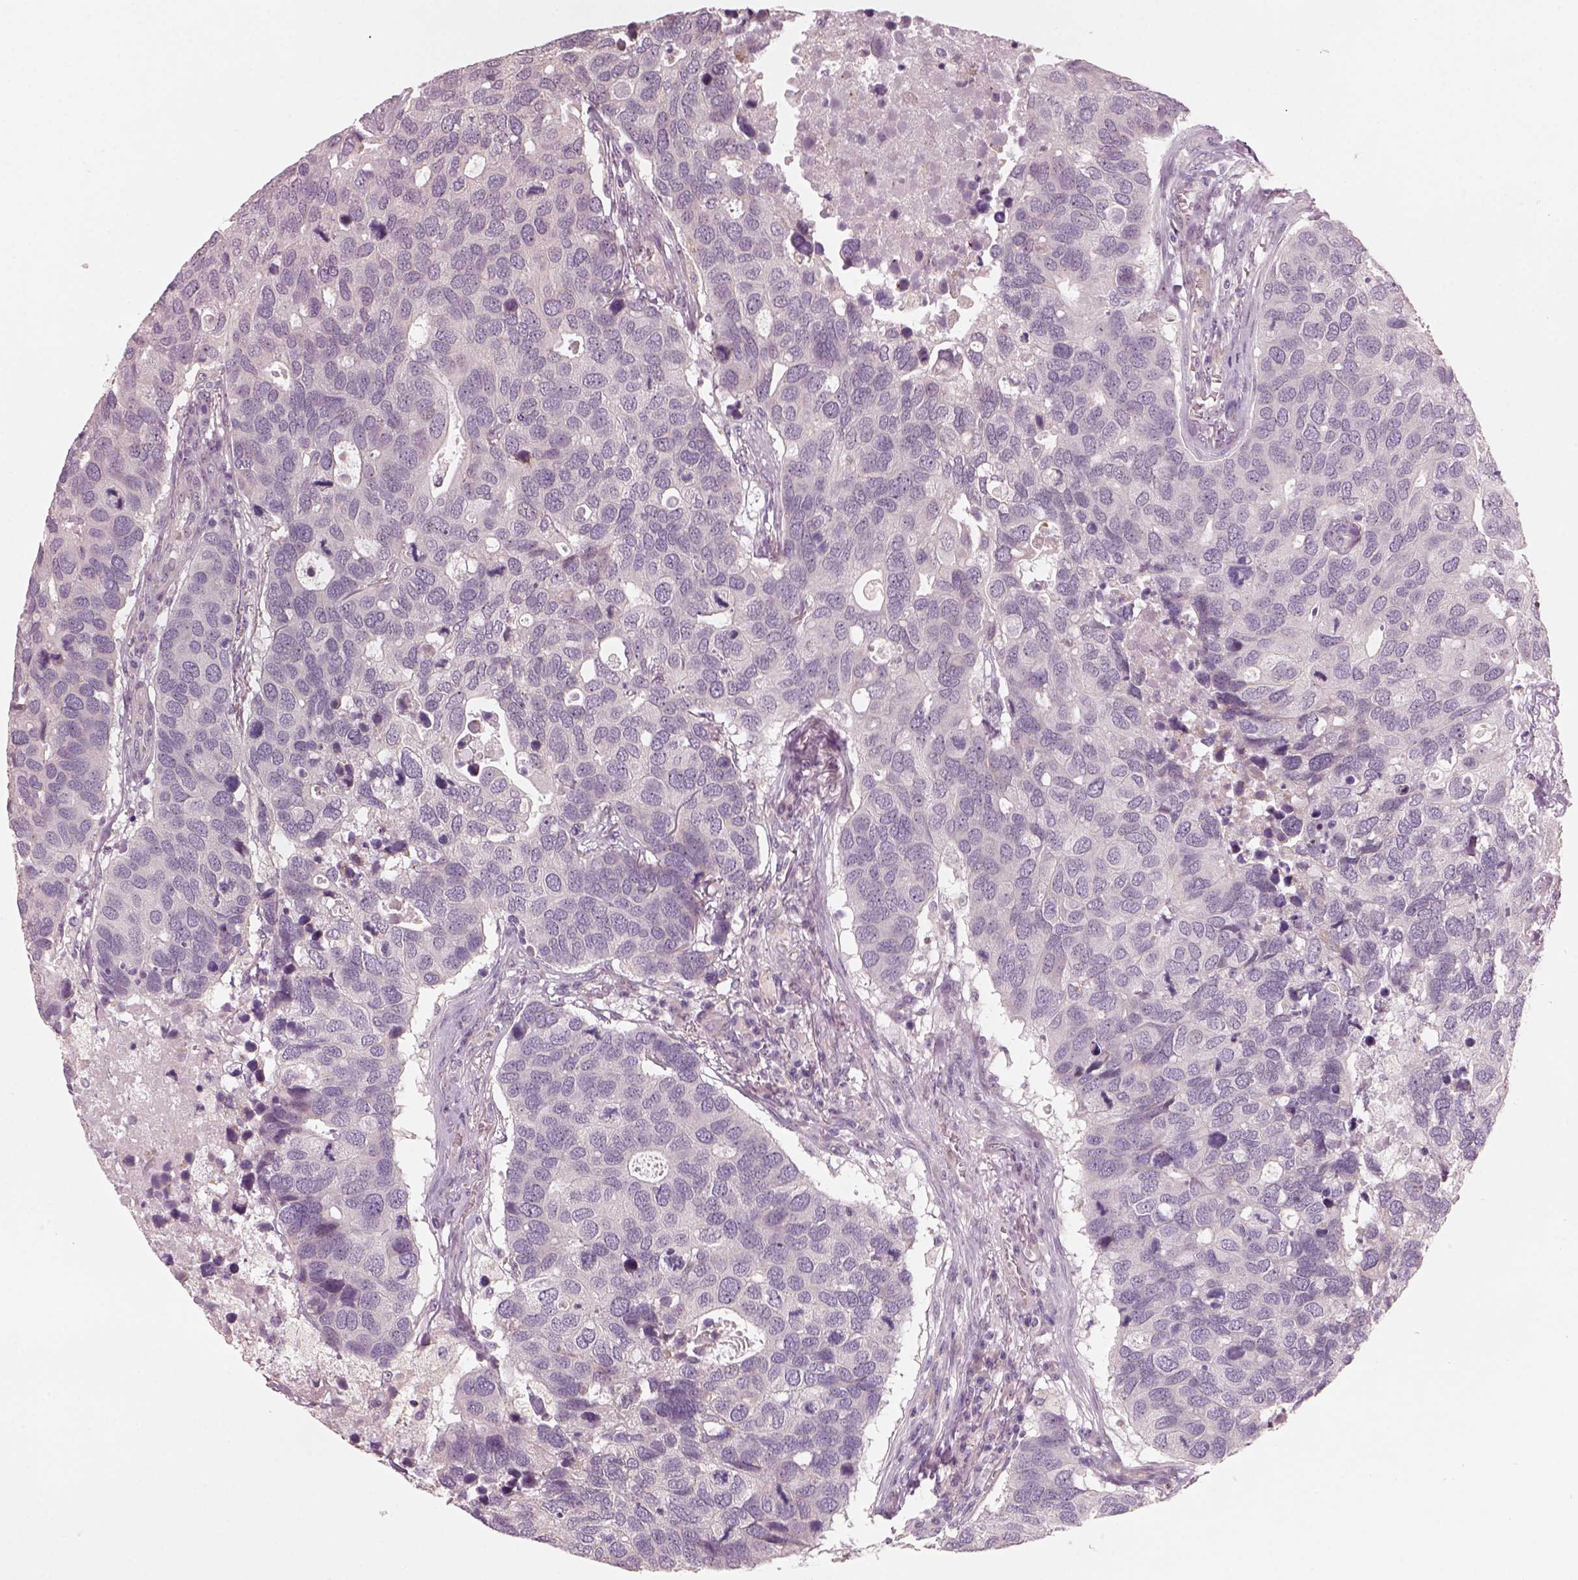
{"staining": {"intensity": "negative", "quantity": "none", "location": "none"}, "tissue": "breast cancer", "cell_type": "Tumor cells", "image_type": "cancer", "snomed": [{"axis": "morphology", "description": "Duct carcinoma"}, {"axis": "topography", "description": "Breast"}], "caption": "DAB (3,3'-diaminobenzidine) immunohistochemical staining of human infiltrating ductal carcinoma (breast) shows no significant positivity in tumor cells. (DAB immunohistochemistry with hematoxylin counter stain).", "gene": "CDS1", "patient": {"sex": "female", "age": 83}}